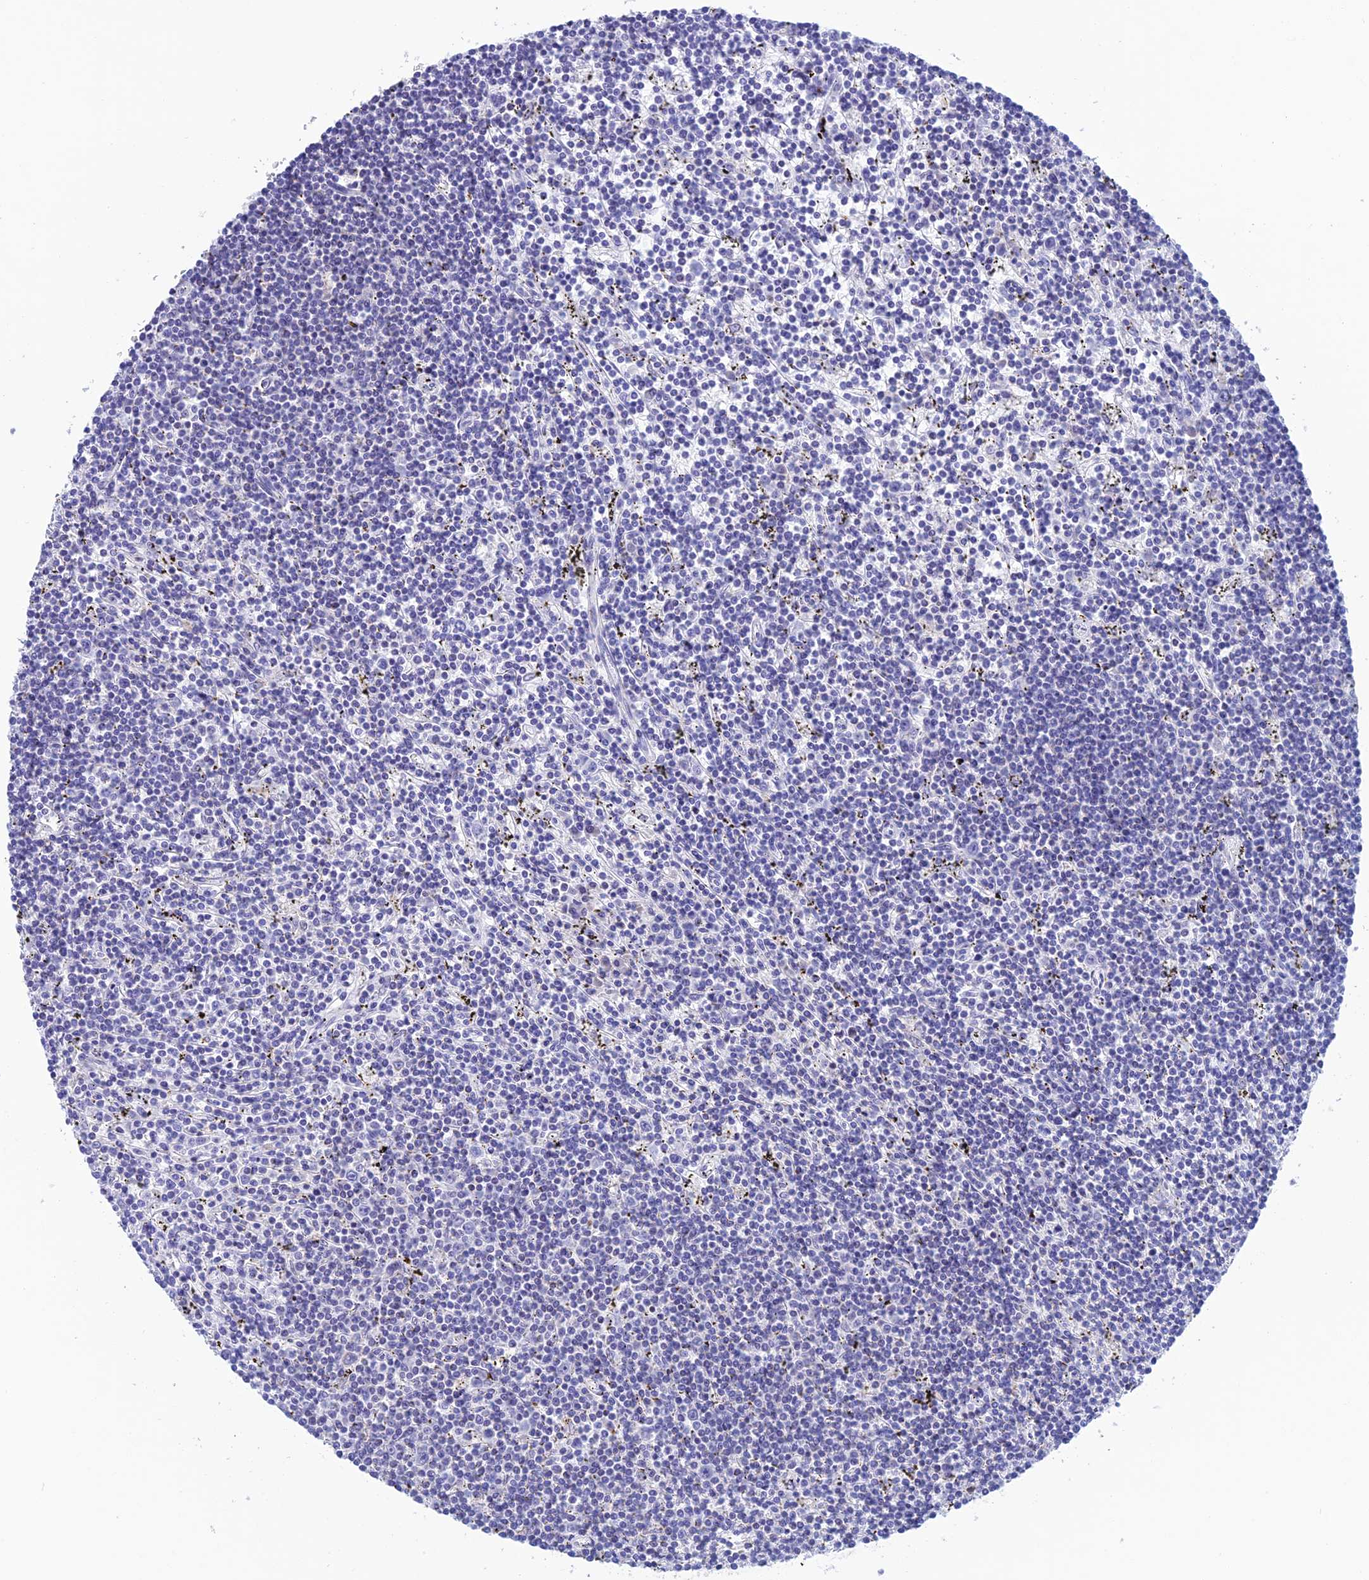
{"staining": {"intensity": "negative", "quantity": "none", "location": "none"}, "tissue": "lymphoma", "cell_type": "Tumor cells", "image_type": "cancer", "snomed": [{"axis": "morphology", "description": "Malignant lymphoma, non-Hodgkin's type, Low grade"}, {"axis": "topography", "description": "Spleen"}], "caption": "Lymphoma was stained to show a protein in brown. There is no significant positivity in tumor cells.", "gene": "NXPE4", "patient": {"sex": "male", "age": 76}}